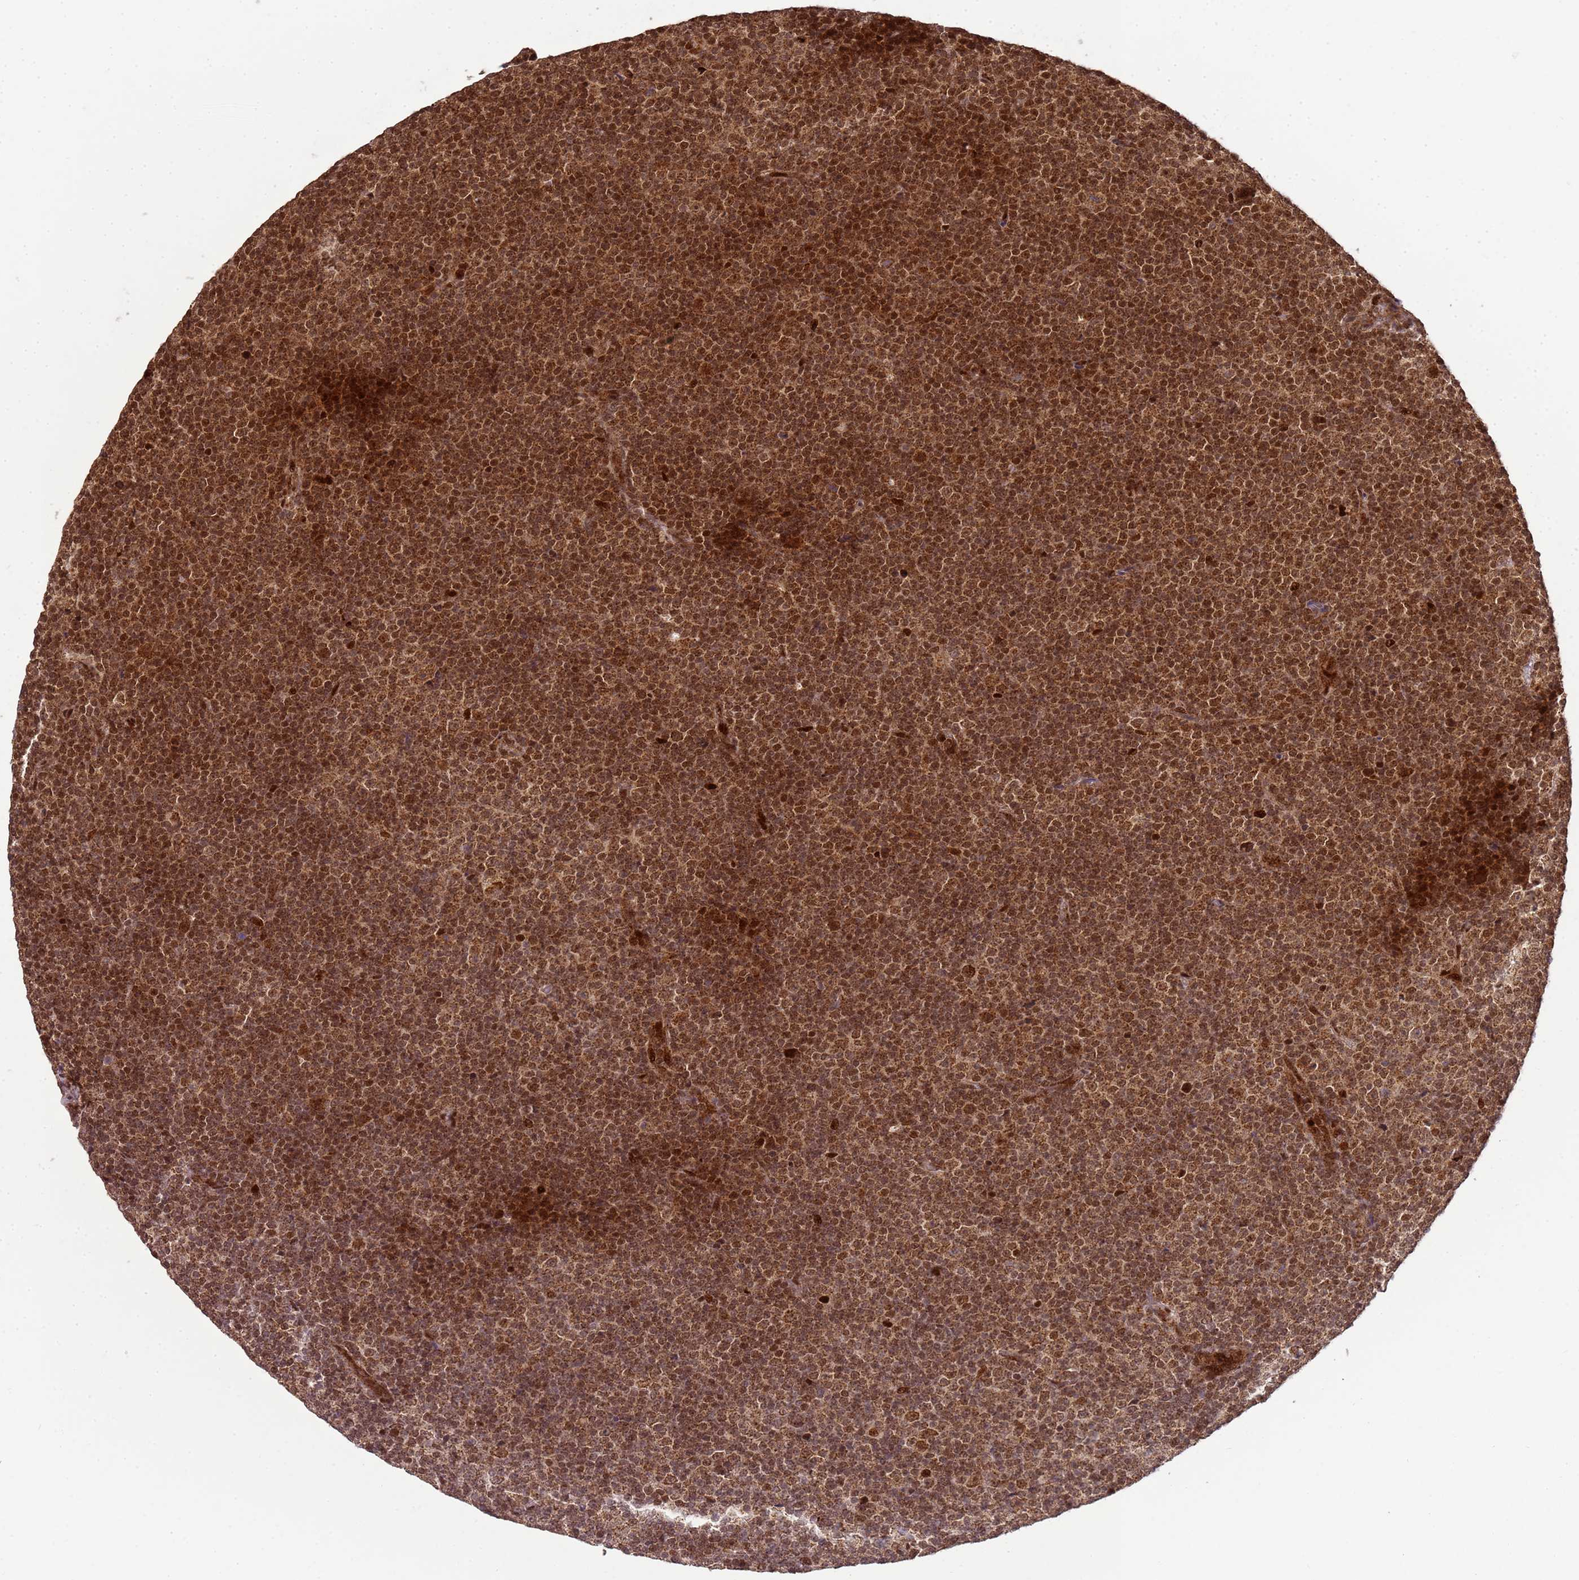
{"staining": {"intensity": "moderate", "quantity": ">75%", "location": "nuclear"}, "tissue": "lymphoma", "cell_type": "Tumor cells", "image_type": "cancer", "snomed": [{"axis": "morphology", "description": "Malignant lymphoma, non-Hodgkin's type, Low grade"}, {"axis": "topography", "description": "Lymph node"}], "caption": "Human lymphoma stained with a protein marker reveals moderate staining in tumor cells.", "gene": "PEX14", "patient": {"sex": "female", "age": 67}}